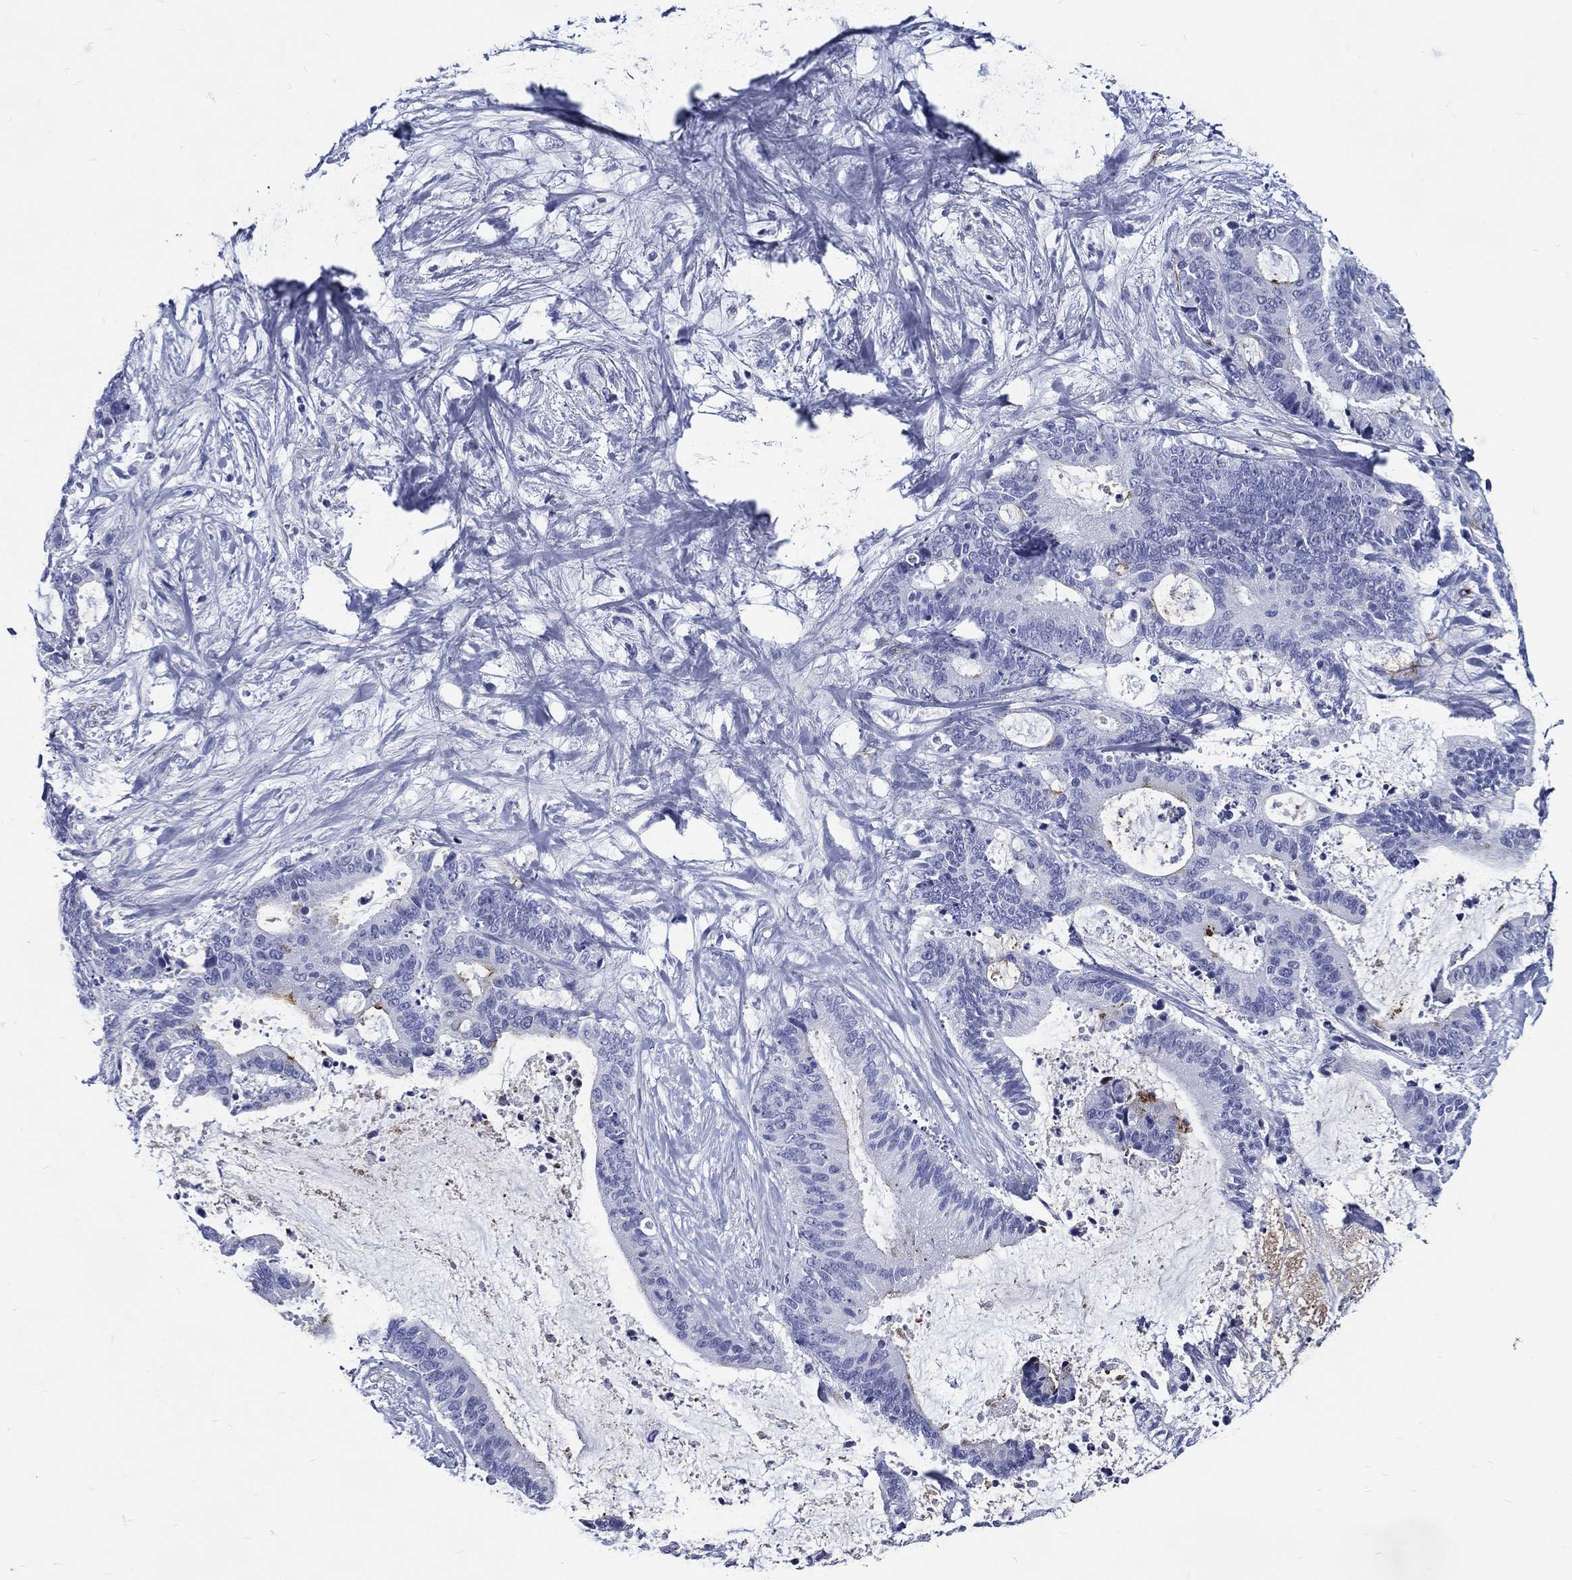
{"staining": {"intensity": "strong", "quantity": "<25%", "location": "cytoplasmic/membranous"}, "tissue": "liver cancer", "cell_type": "Tumor cells", "image_type": "cancer", "snomed": [{"axis": "morphology", "description": "Cholangiocarcinoma"}, {"axis": "topography", "description": "Liver"}], "caption": "Cholangiocarcinoma (liver) tissue exhibits strong cytoplasmic/membranous positivity in approximately <25% of tumor cells, visualized by immunohistochemistry. The staining is performed using DAB (3,3'-diaminobenzidine) brown chromogen to label protein expression. The nuclei are counter-stained blue using hematoxylin.", "gene": "ACE2", "patient": {"sex": "female", "age": 73}}